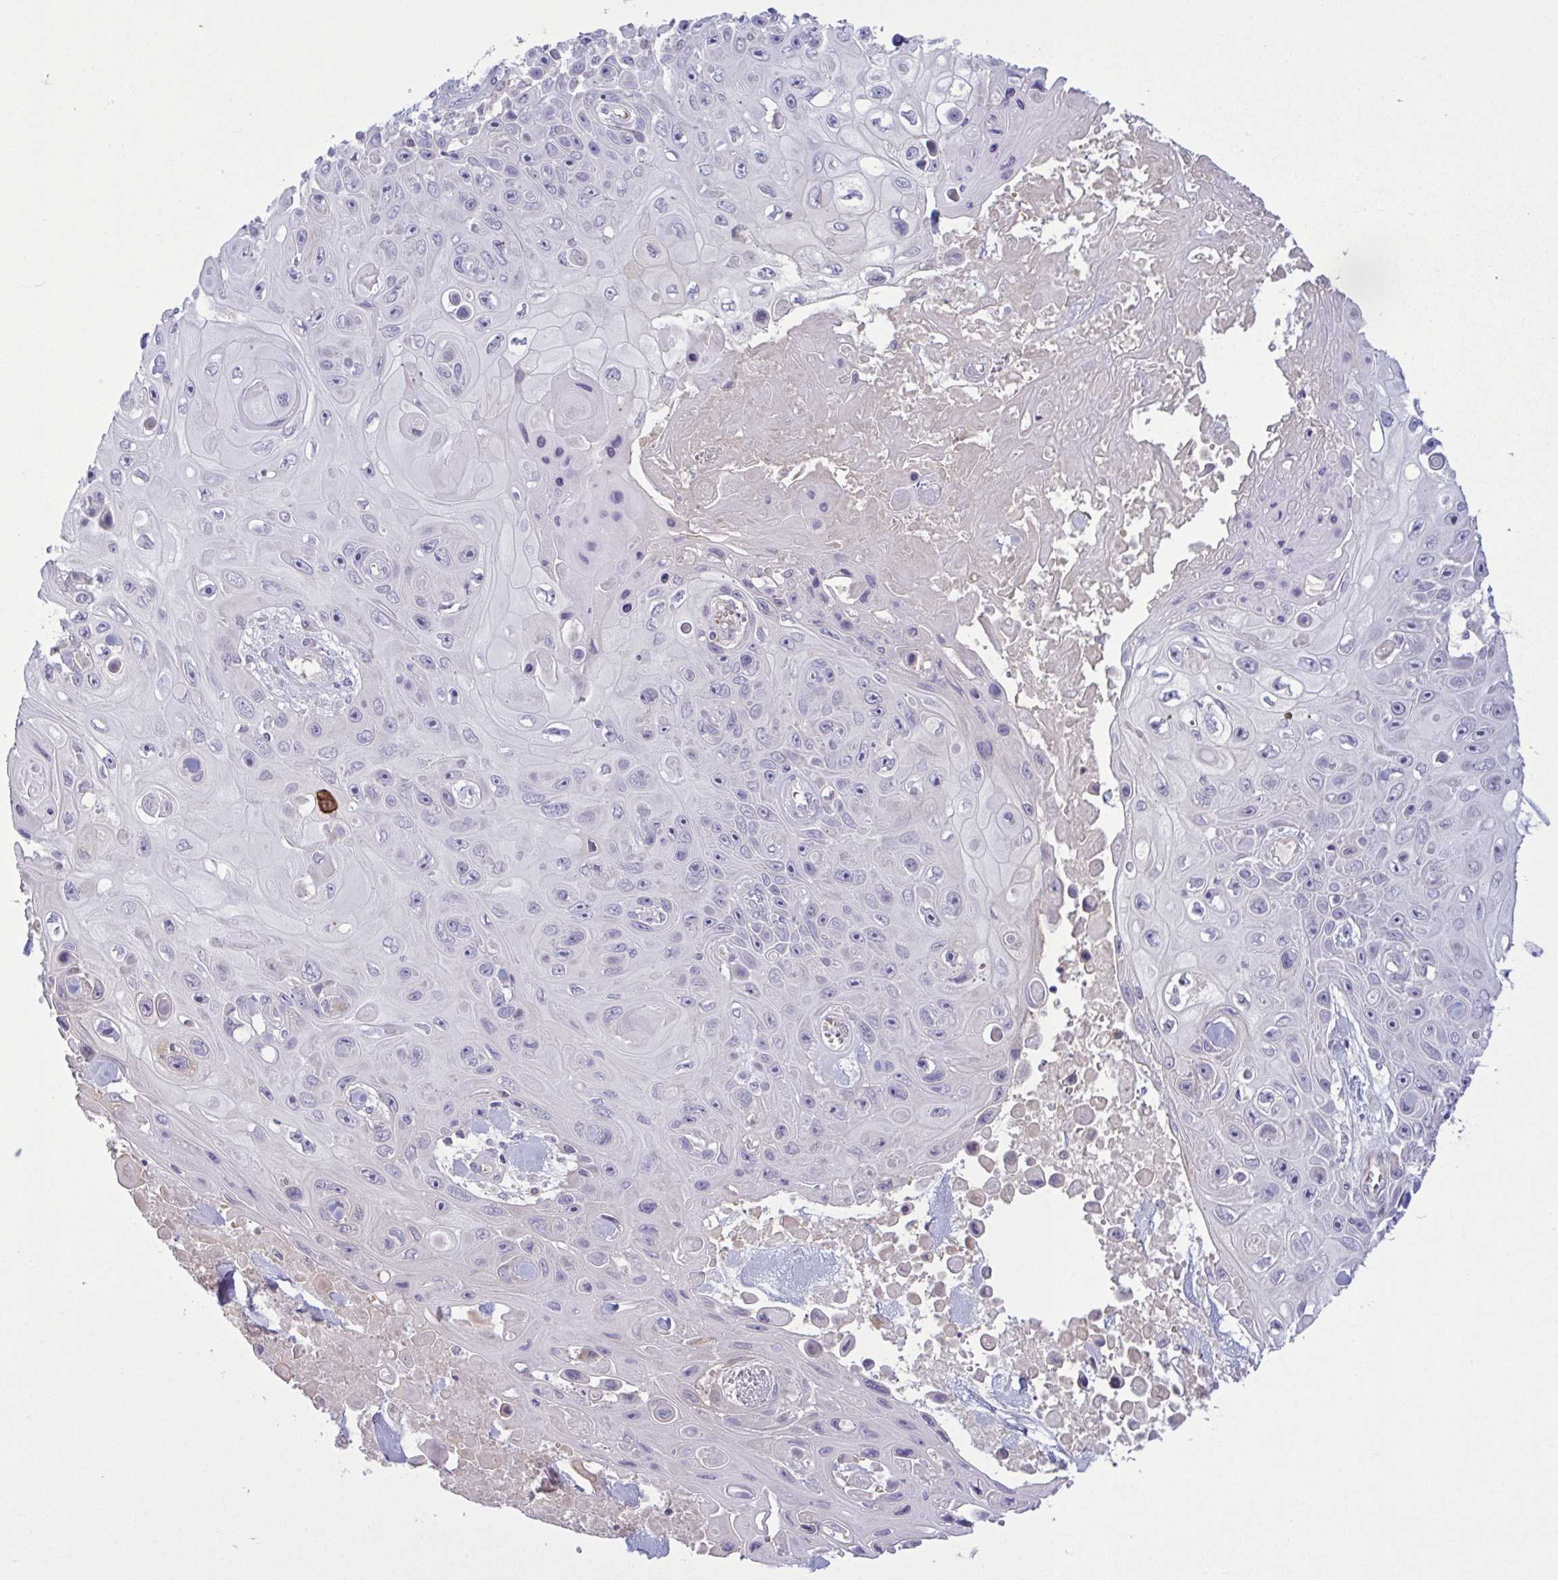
{"staining": {"intensity": "negative", "quantity": "none", "location": "none"}, "tissue": "skin cancer", "cell_type": "Tumor cells", "image_type": "cancer", "snomed": [{"axis": "morphology", "description": "Squamous cell carcinoma, NOS"}, {"axis": "topography", "description": "Skin"}], "caption": "Protein analysis of skin squamous cell carcinoma reveals no significant positivity in tumor cells.", "gene": "VWC2", "patient": {"sex": "male", "age": 82}}